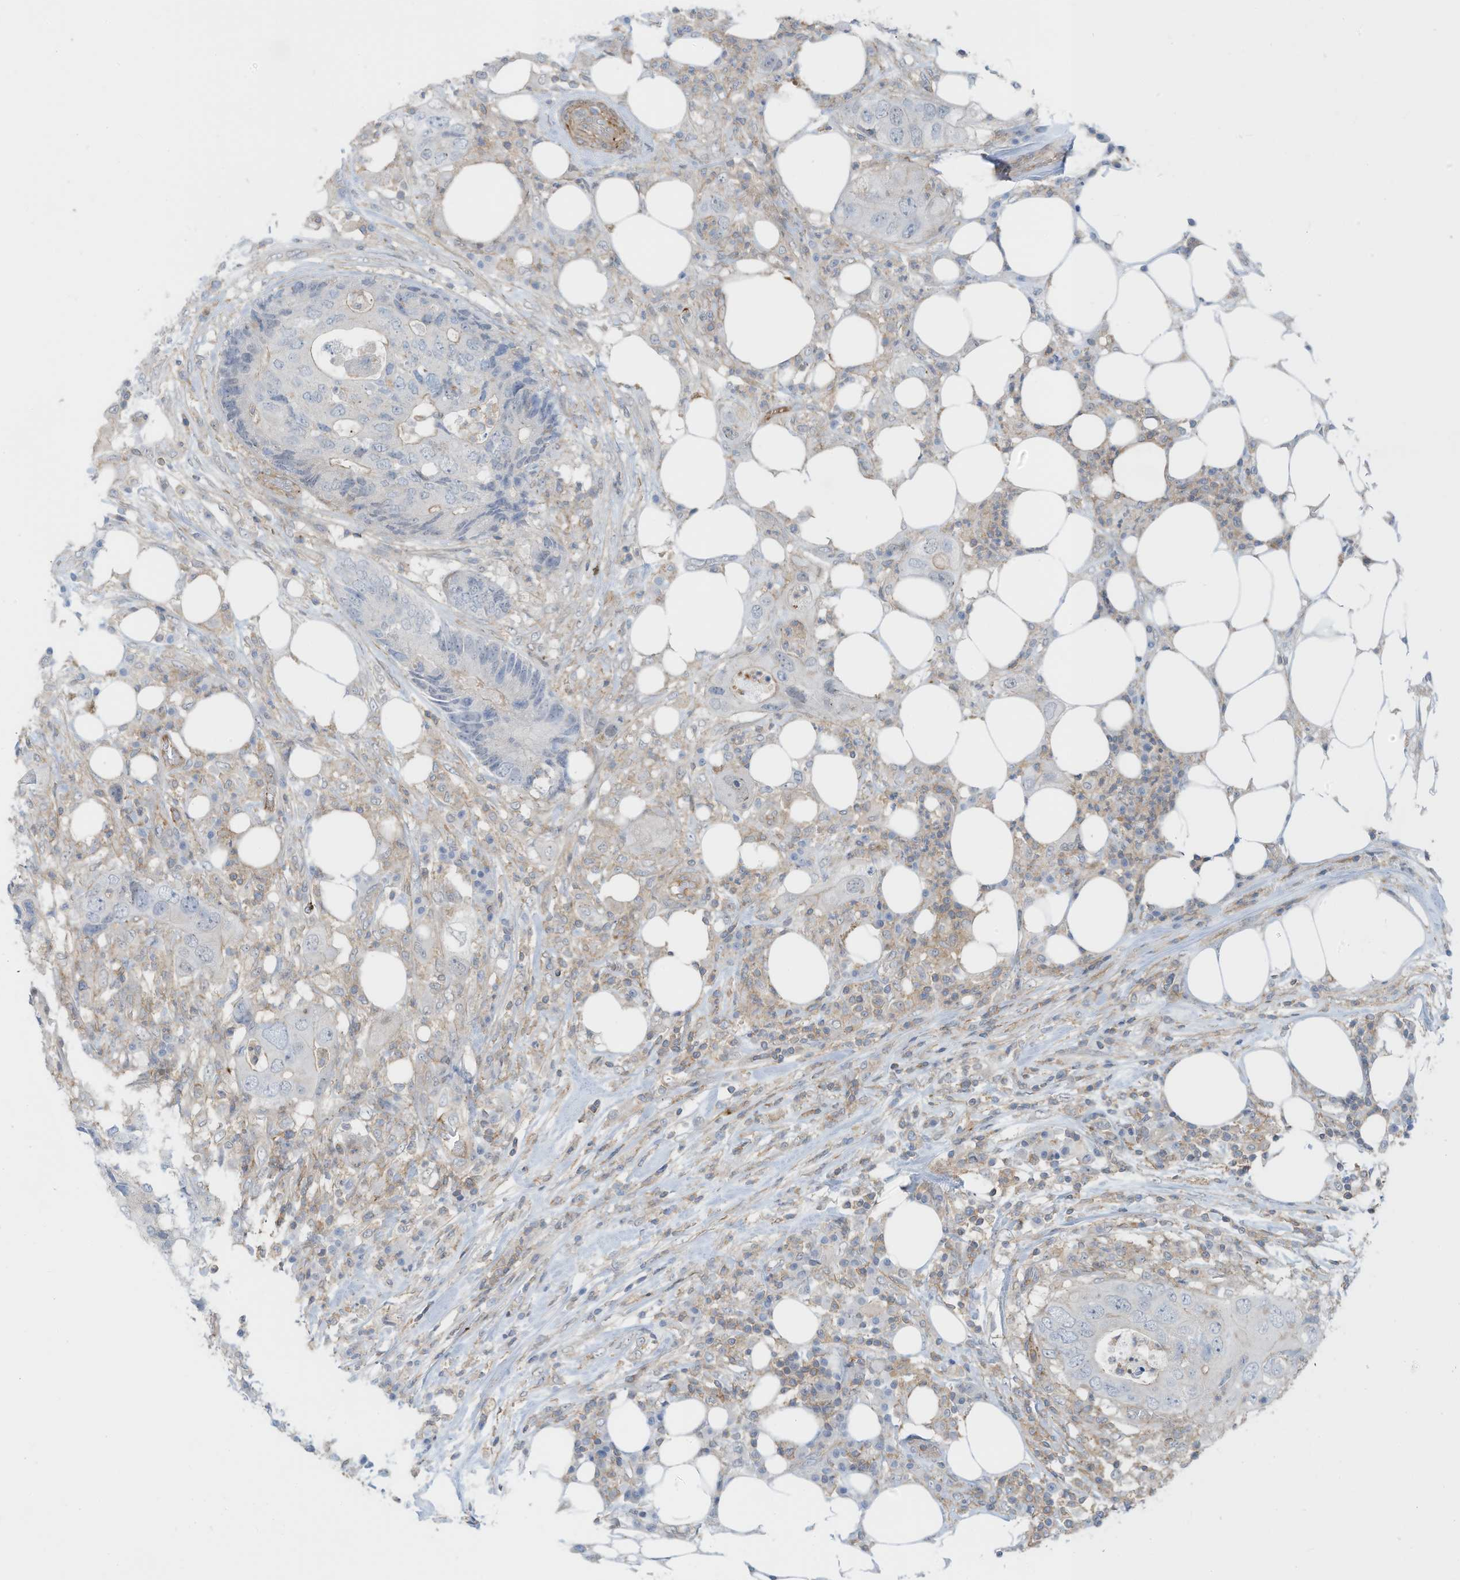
{"staining": {"intensity": "weak", "quantity": "<25%", "location": "cytoplasmic/membranous"}, "tissue": "colorectal cancer", "cell_type": "Tumor cells", "image_type": "cancer", "snomed": [{"axis": "morphology", "description": "Adenocarcinoma, NOS"}, {"axis": "topography", "description": "Colon"}], "caption": "This is a histopathology image of IHC staining of colorectal cancer (adenocarcinoma), which shows no staining in tumor cells.", "gene": "ZNF846", "patient": {"sex": "male", "age": 71}}